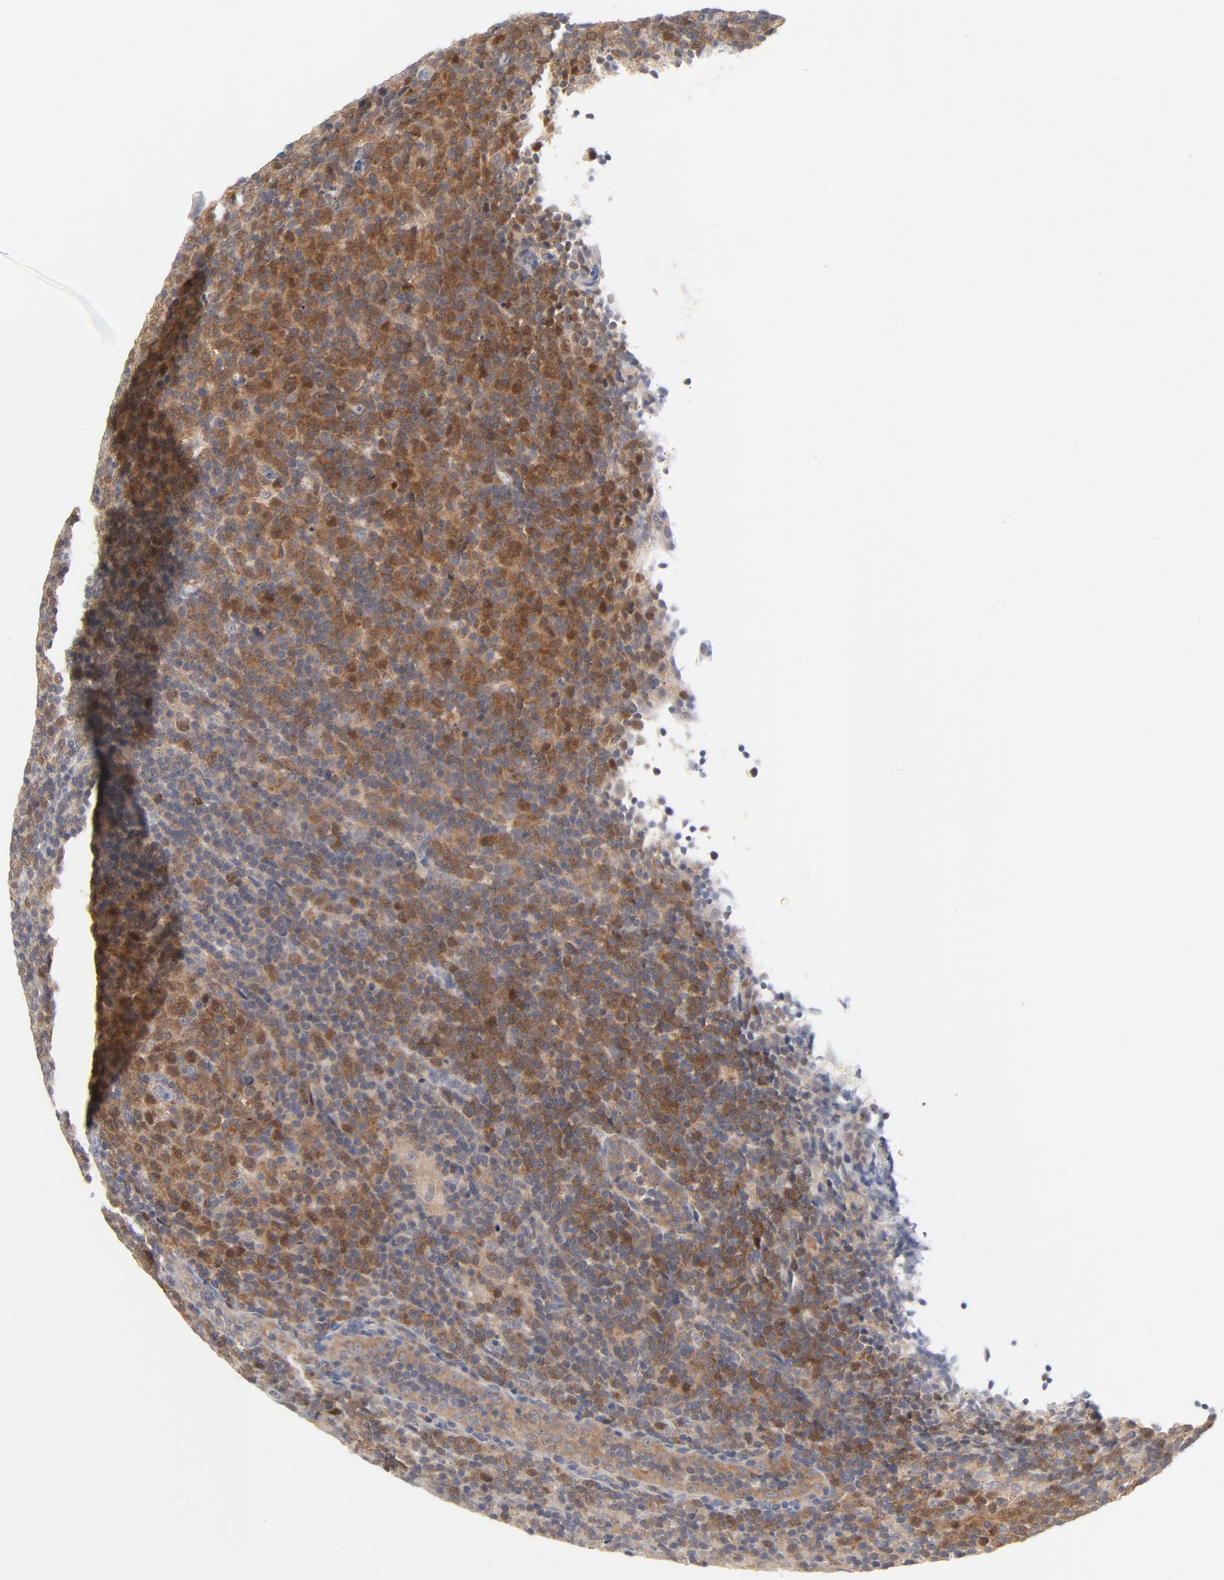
{"staining": {"intensity": "moderate", "quantity": "<25%", "location": "cytoplasmic/membranous"}, "tissue": "lymphoma", "cell_type": "Tumor cells", "image_type": "cancer", "snomed": [{"axis": "morphology", "description": "Malignant lymphoma, non-Hodgkin's type, Low grade"}, {"axis": "topography", "description": "Lymph node"}], "caption": "Immunohistochemical staining of lymphoma exhibits moderate cytoplasmic/membranous protein expression in about <25% of tumor cells.", "gene": "UBL4A", "patient": {"sex": "male", "age": 70}}